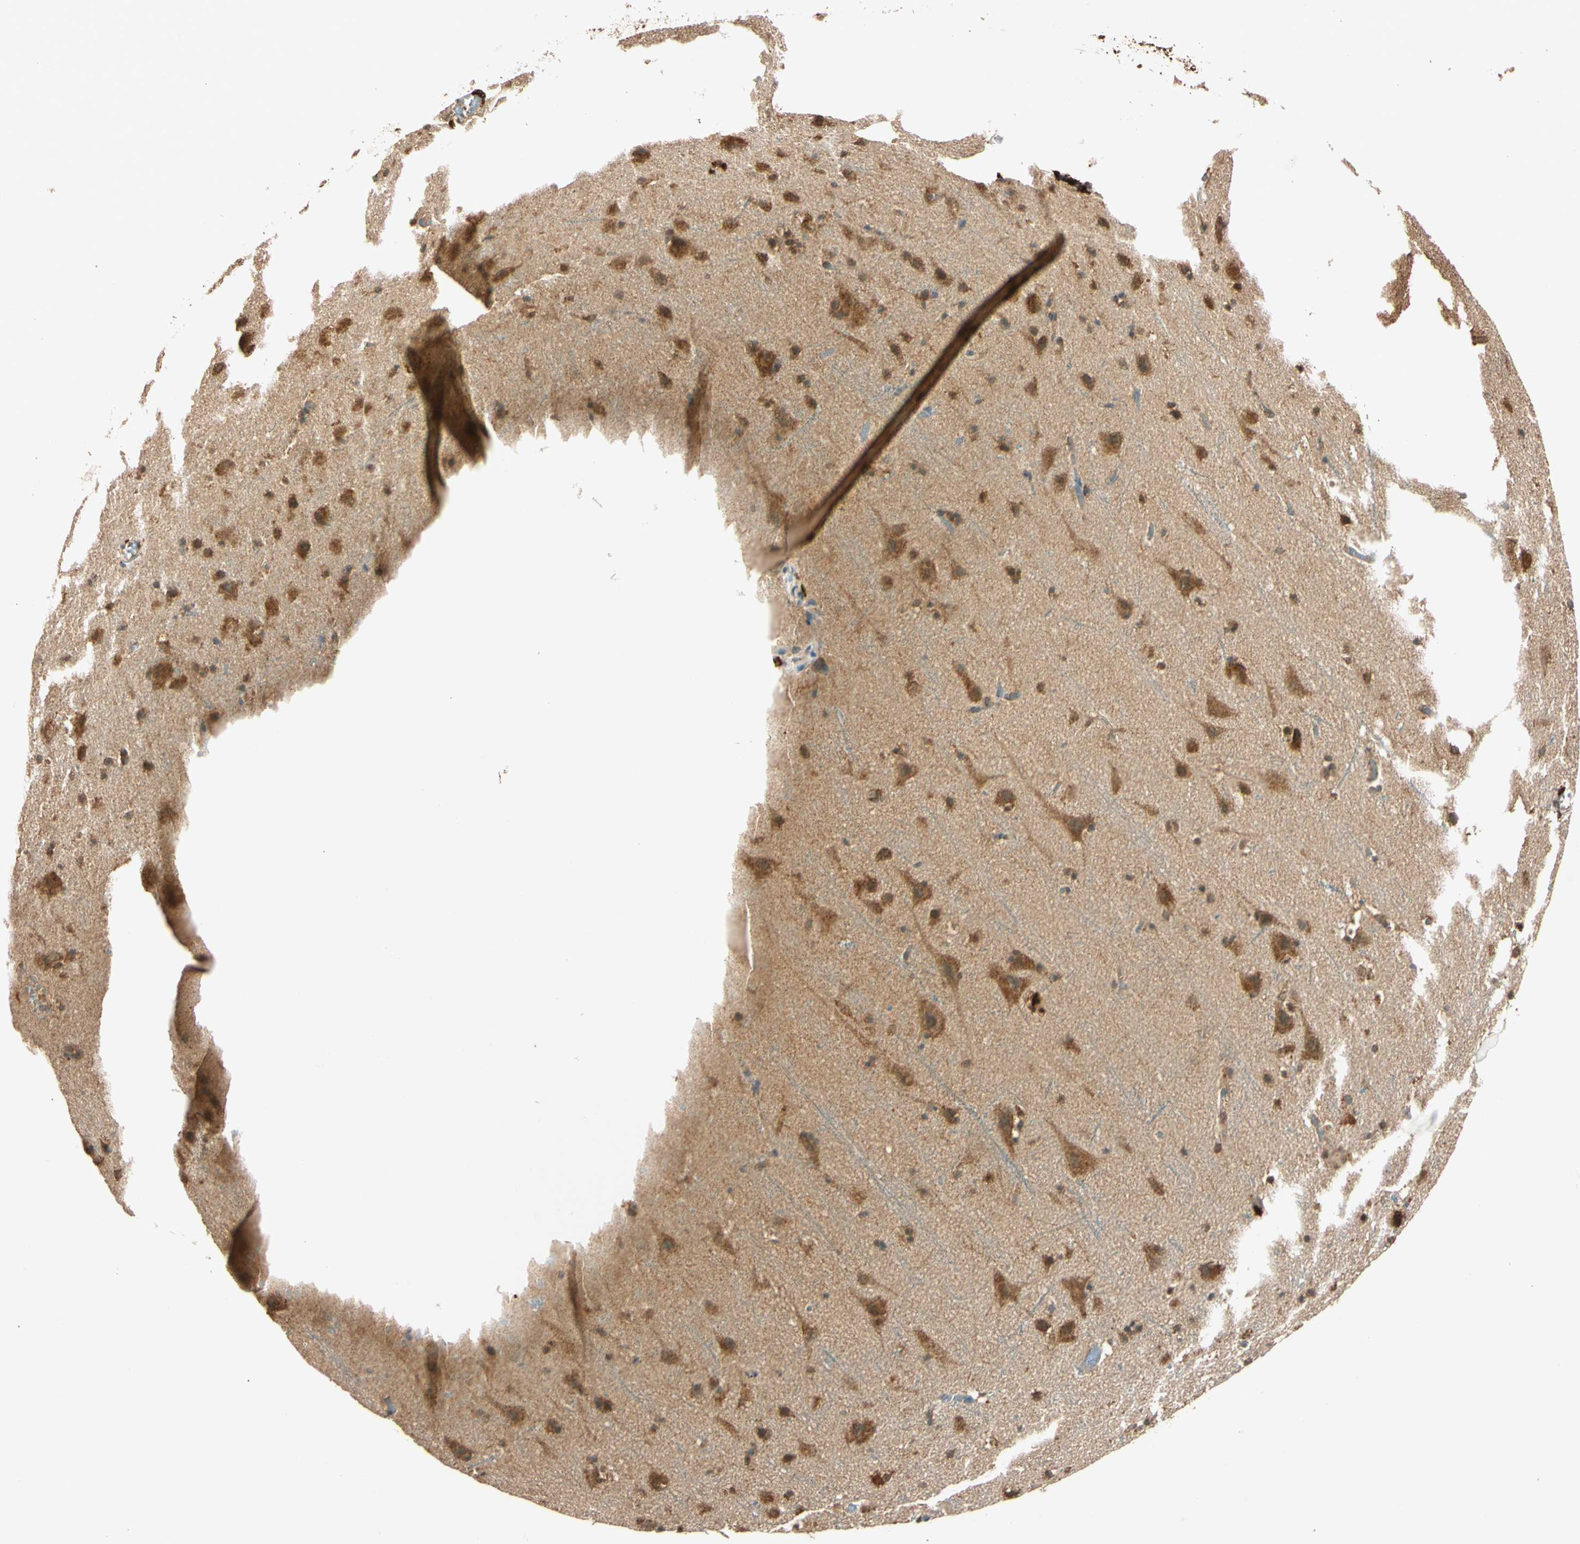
{"staining": {"intensity": "moderate", "quantity": ">75%", "location": "cytoplasmic/membranous"}, "tissue": "cerebral cortex", "cell_type": "Endothelial cells", "image_type": "normal", "snomed": [{"axis": "morphology", "description": "Normal tissue, NOS"}, {"axis": "topography", "description": "Cerebral cortex"}], "caption": "DAB (3,3'-diaminobenzidine) immunohistochemical staining of normal human cerebral cortex displays moderate cytoplasmic/membranous protein expression in approximately >75% of endothelial cells. (DAB (3,3'-diaminobenzidine) IHC with brightfield microscopy, high magnification).", "gene": "MAPK1", "patient": {"sex": "male", "age": 45}}